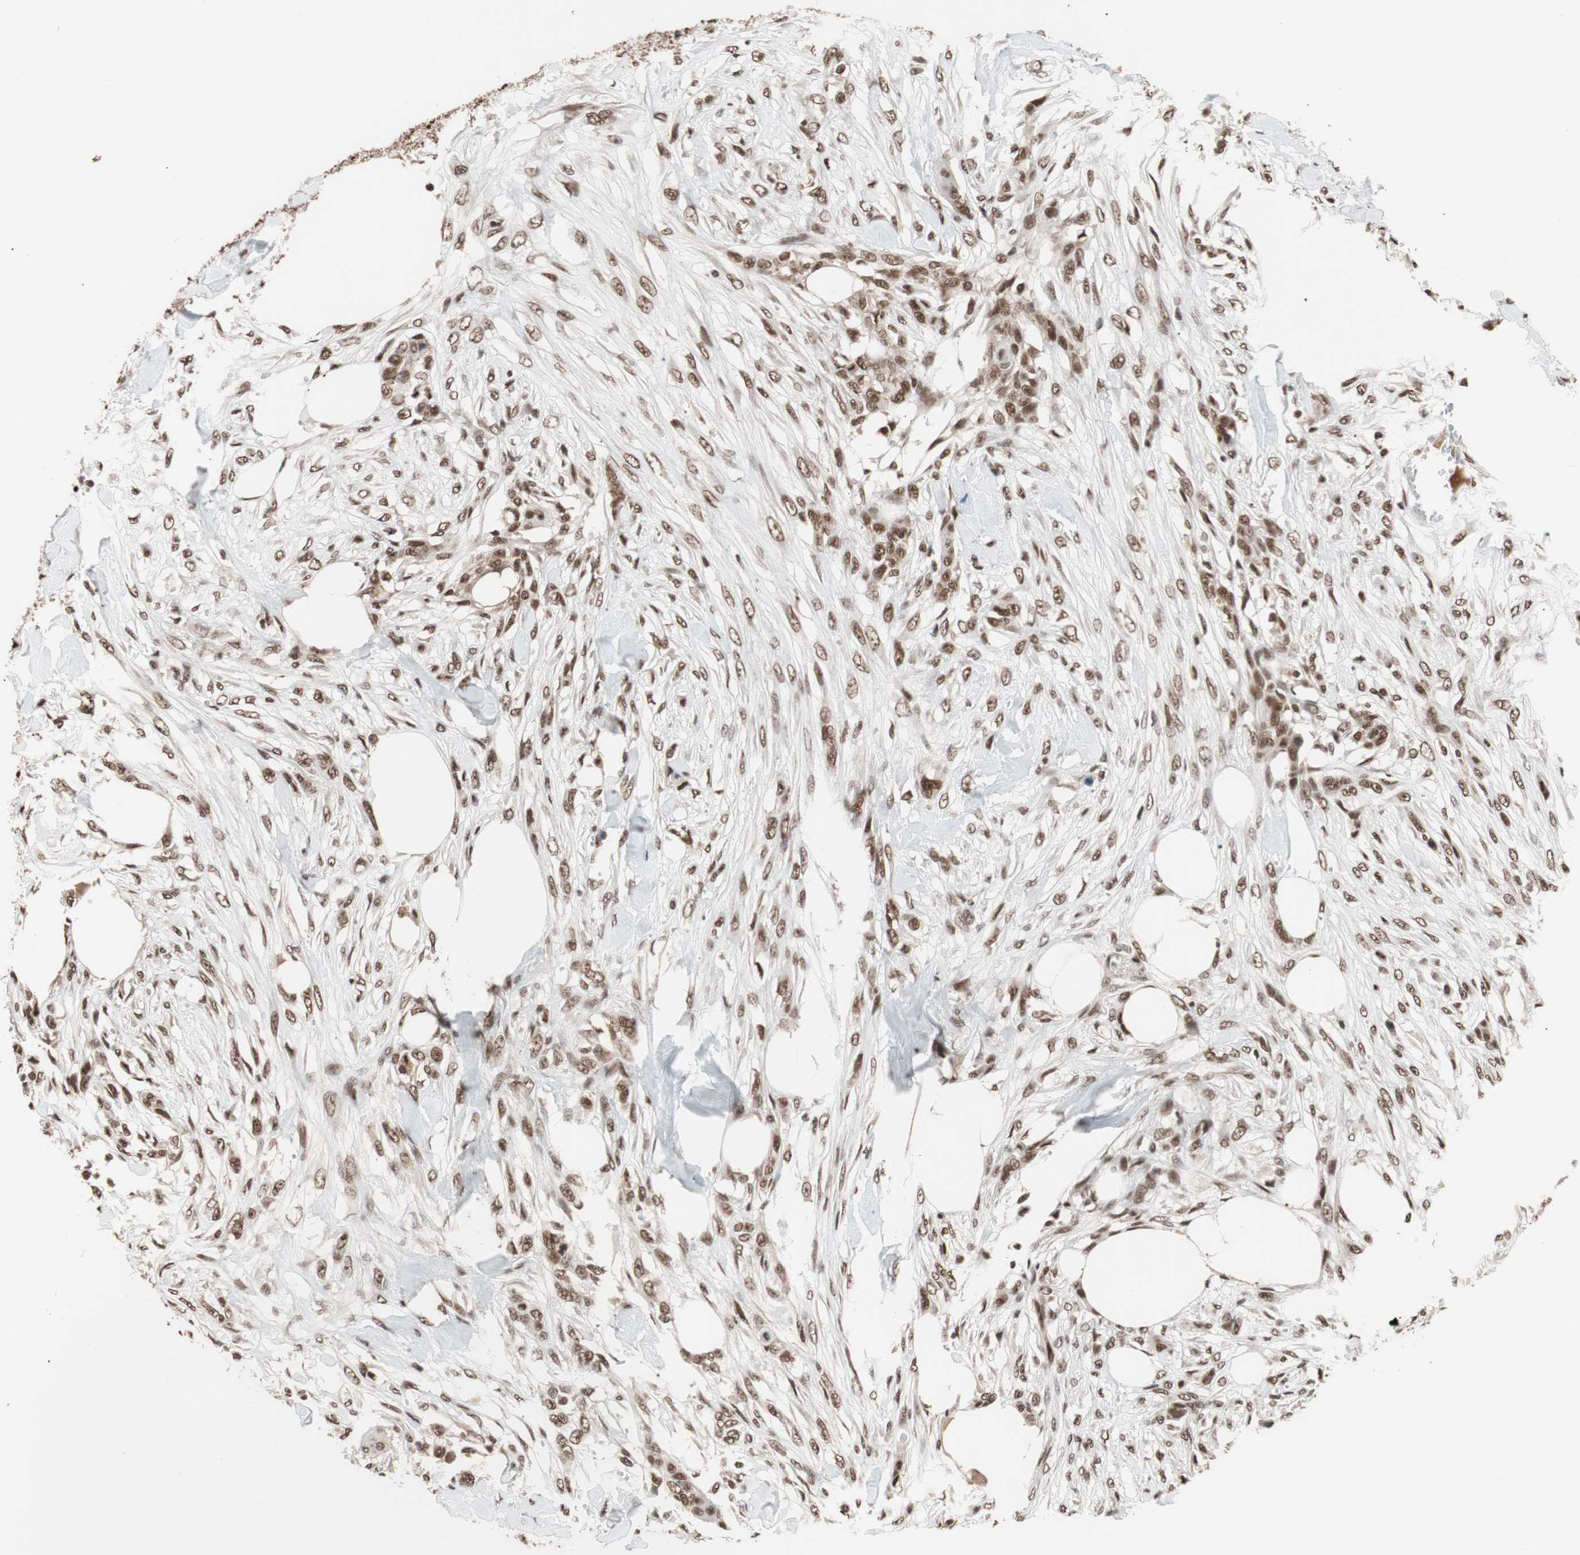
{"staining": {"intensity": "strong", "quantity": ">75%", "location": "nuclear"}, "tissue": "skin cancer", "cell_type": "Tumor cells", "image_type": "cancer", "snomed": [{"axis": "morphology", "description": "Squamous cell carcinoma, NOS"}, {"axis": "topography", "description": "Skin"}], "caption": "A high-resolution image shows immunohistochemistry (IHC) staining of squamous cell carcinoma (skin), which exhibits strong nuclear positivity in approximately >75% of tumor cells.", "gene": "CHAMP1", "patient": {"sex": "female", "age": 59}}